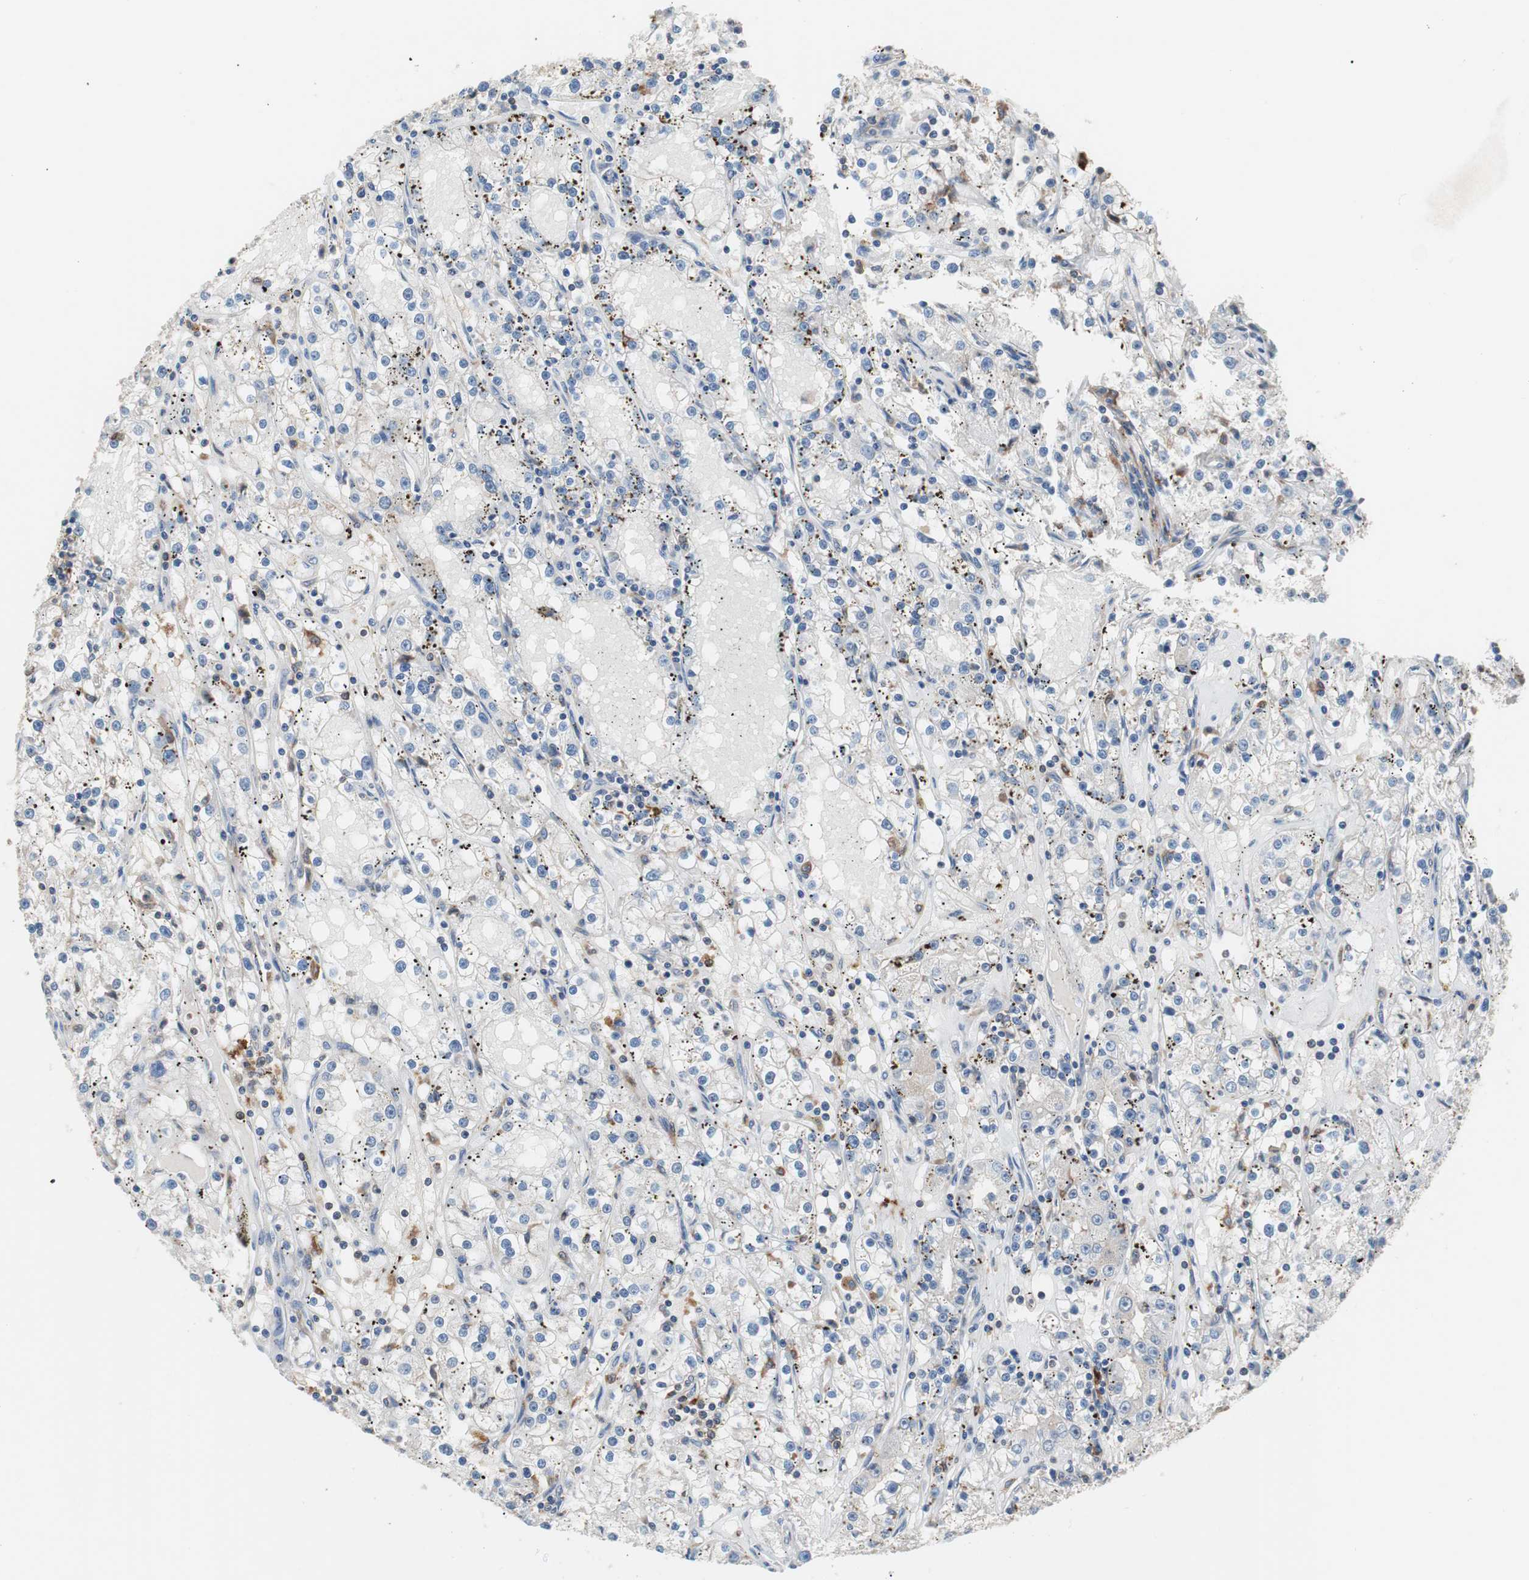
{"staining": {"intensity": "weak", "quantity": "<25%", "location": "cytoplasmic/membranous"}, "tissue": "renal cancer", "cell_type": "Tumor cells", "image_type": "cancer", "snomed": [{"axis": "morphology", "description": "Adenocarcinoma, NOS"}, {"axis": "topography", "description": "Kidney"}], "caption": "High magnification brightfield microscopy of renal cancer stained with DAB (brown) and counterstained with hematoxylin (blue): tumor cells show no significant staining. (DAB (3,3'-diaminobenzidine) IHC, high magnification).", "gene": "LITAF", "patient": {"sex": "male", "age": 56}}